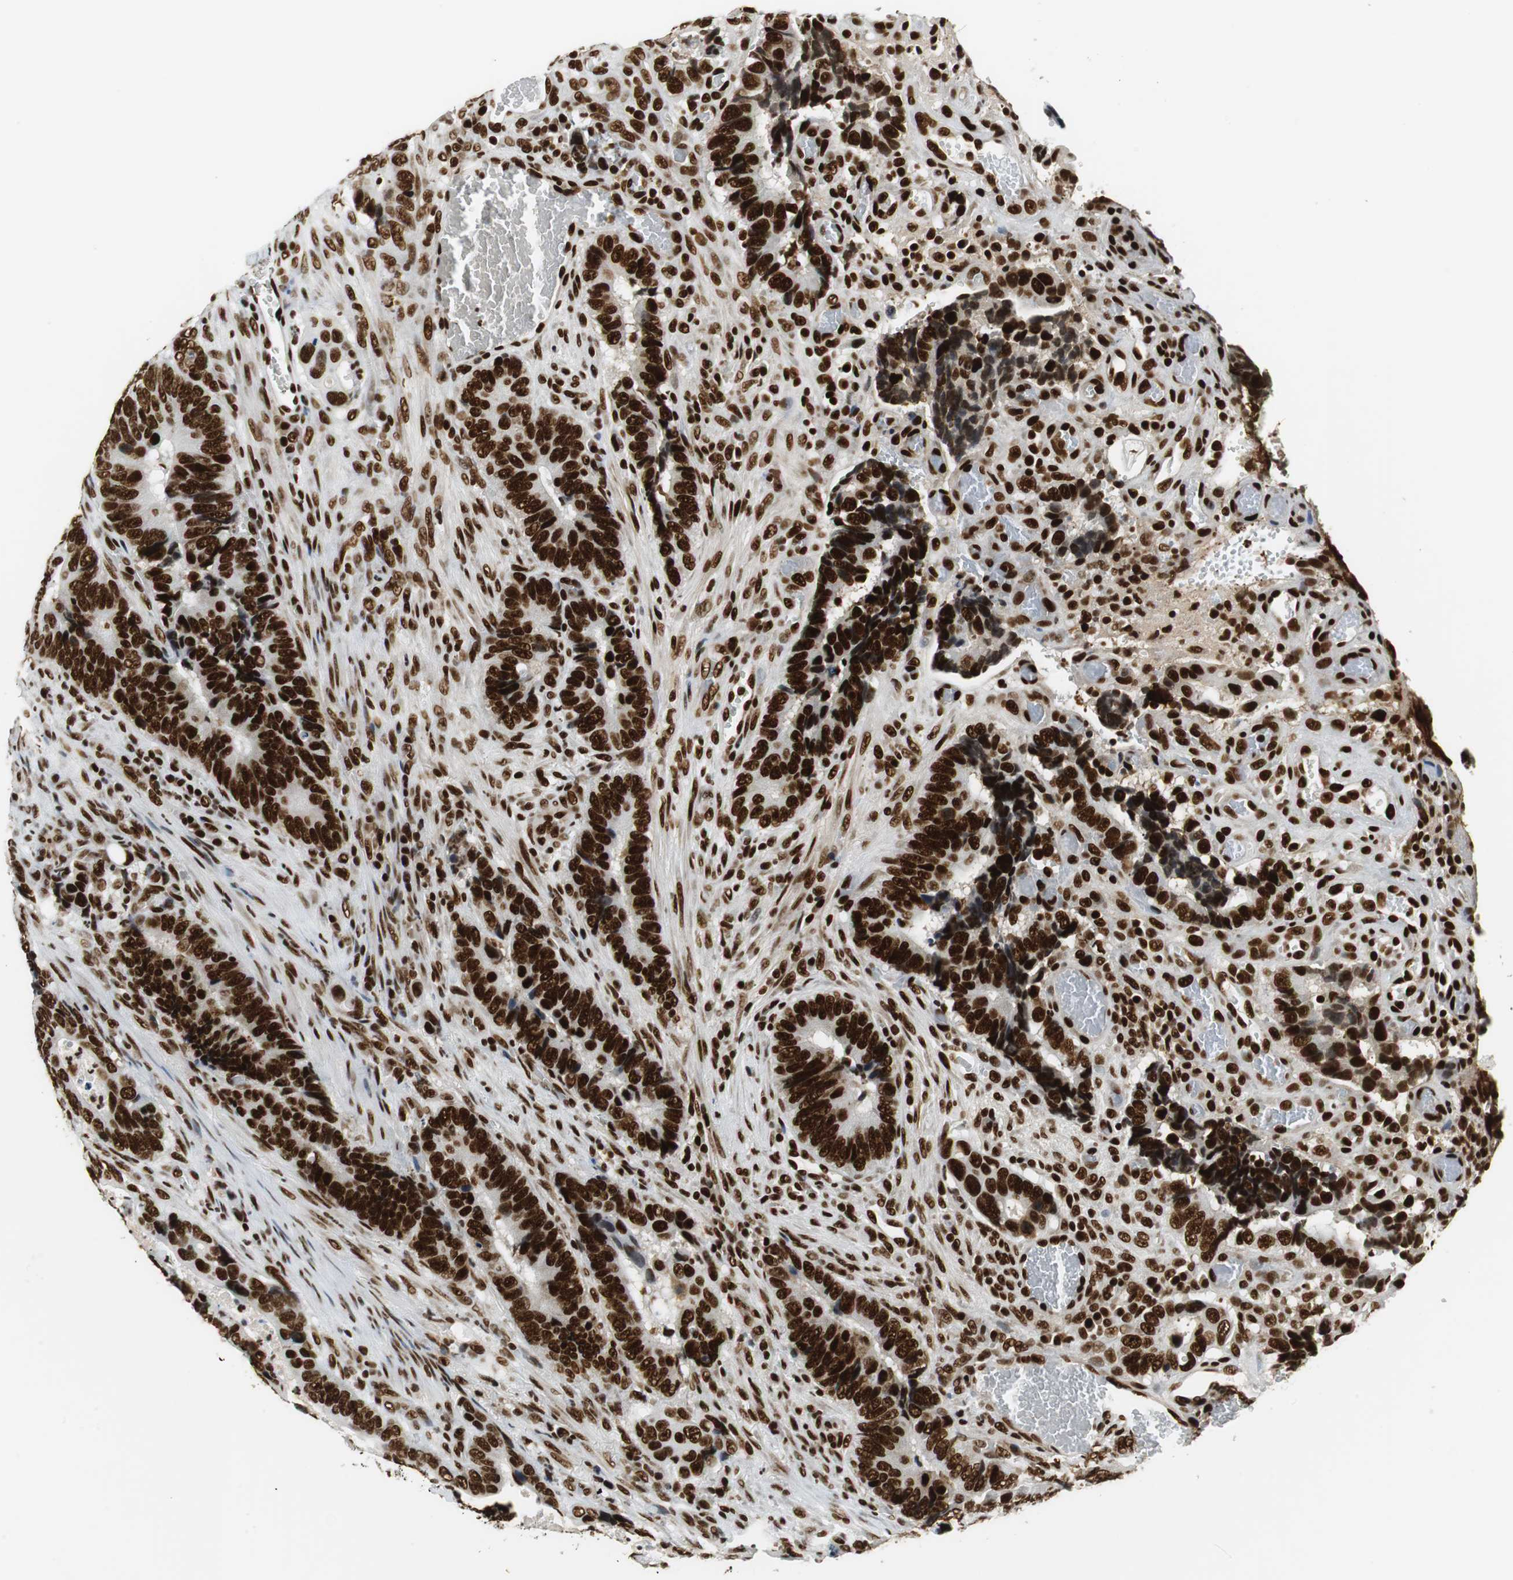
{"staining": {"intensity": "strong", "quantity": ">75%", "location": "nuclear"}, "tissue": "colorectal cancer", "cell_type": "Tumor cells", "image_type": "cancer", "snomed": [{"axis": "morphology", "description": "Adenocarcinoma, NOS"}, {"axis": "topography", "description": "Colon"}], "caption": "This image shows immunohistochemistry (IHC) staining of colorectal cancer, with high strong nuclear expression in about >75% of tumor cells.", "gene": "PRKDC", "patient": {"sex": "male", "age": 72}}